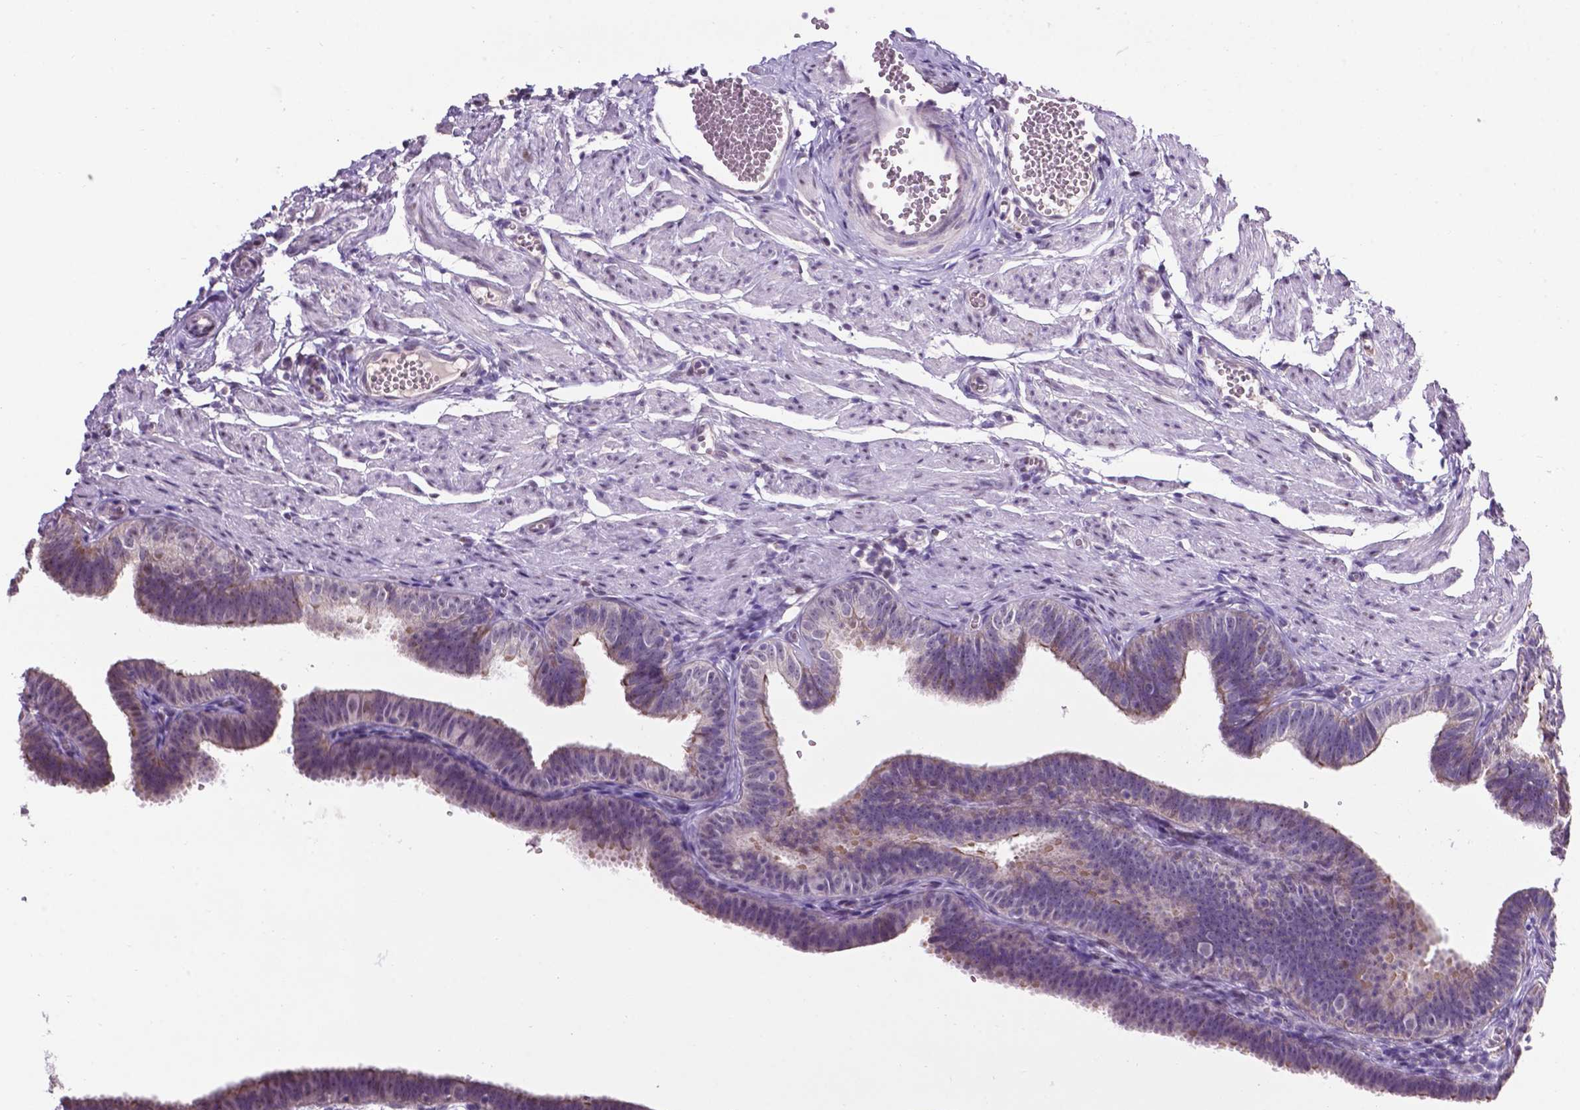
{"staining": {"intensity": "weak", "quantity": "<25%", "location": "cytoplasmic/membranous"}, "tissue": "fallopian tube", "cell_type": "Glandular cells", "image_type": "normal", "snomed": [{"axis": "morphology", "description": "Normal tissue, NOS"}, {"axis": "topography", "description": "Fallopian tube"}], "caption": "DAB (3,3'-diaminobenzidine) immunohistochemical staining of normal human fallopian tube shows no significant positivity in glandular cells.", "gene": "SMAD2", "patient": {"sex": "female", "age": 25}}